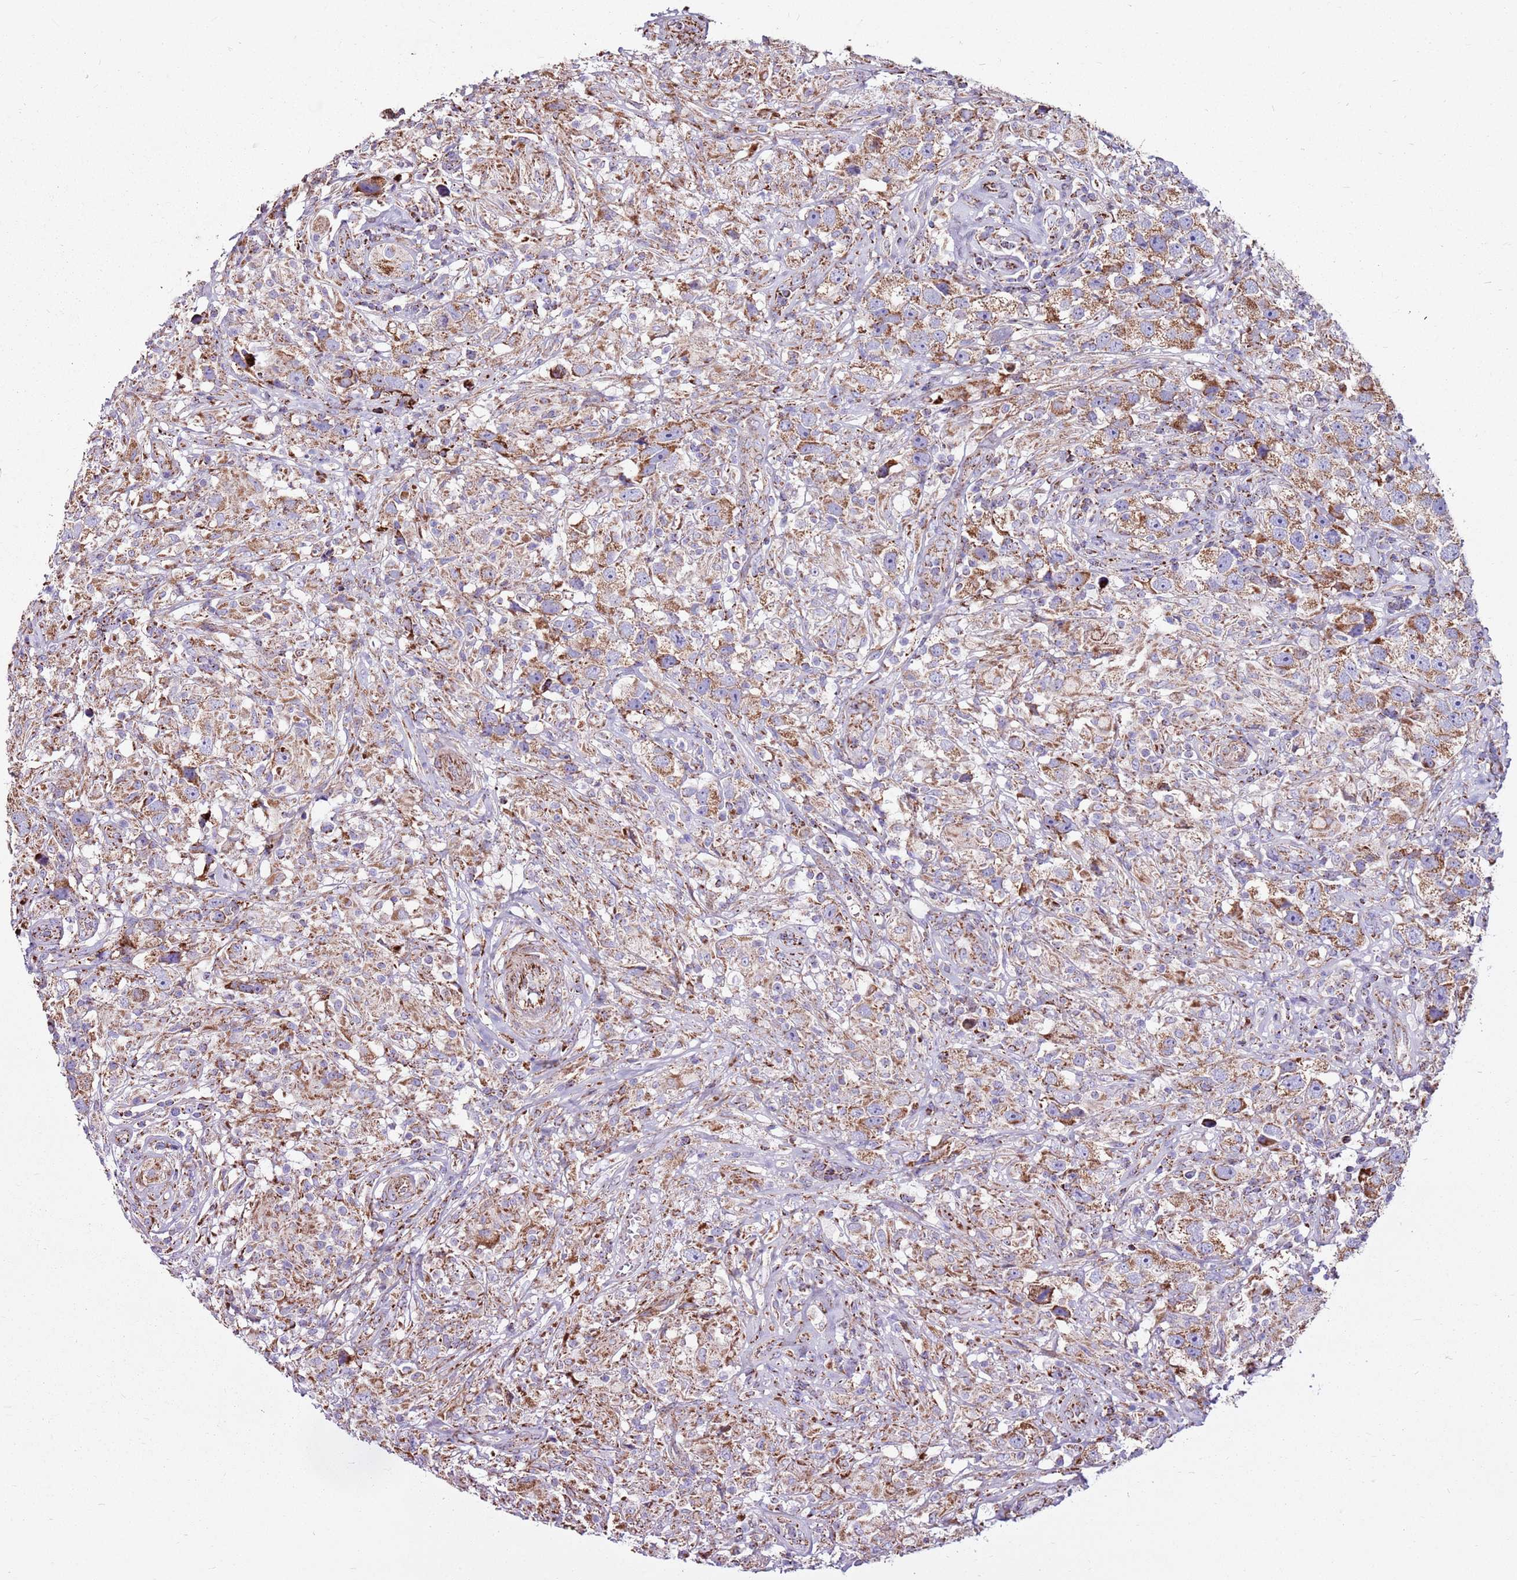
{"staining": {"intensity": "moderate", "quantity": ">75%", "location": "cytoplasmic/membranous"}, "tissue": "testis cancer", "cell_type": "Tumor cells", "image_type": "cancer", "snomed": [{"axis": "morphology", "description": "Seminoma, NOS"}, {"axis": "topography", "description": "Testis"}], "caption": "Moderate cytoplasmic/membranous positivity is appreciated in approximately >75% of tumor cells in testis cancer.", "gene": "HECTD4", "patient": {"sex": "male", "age": 49}}